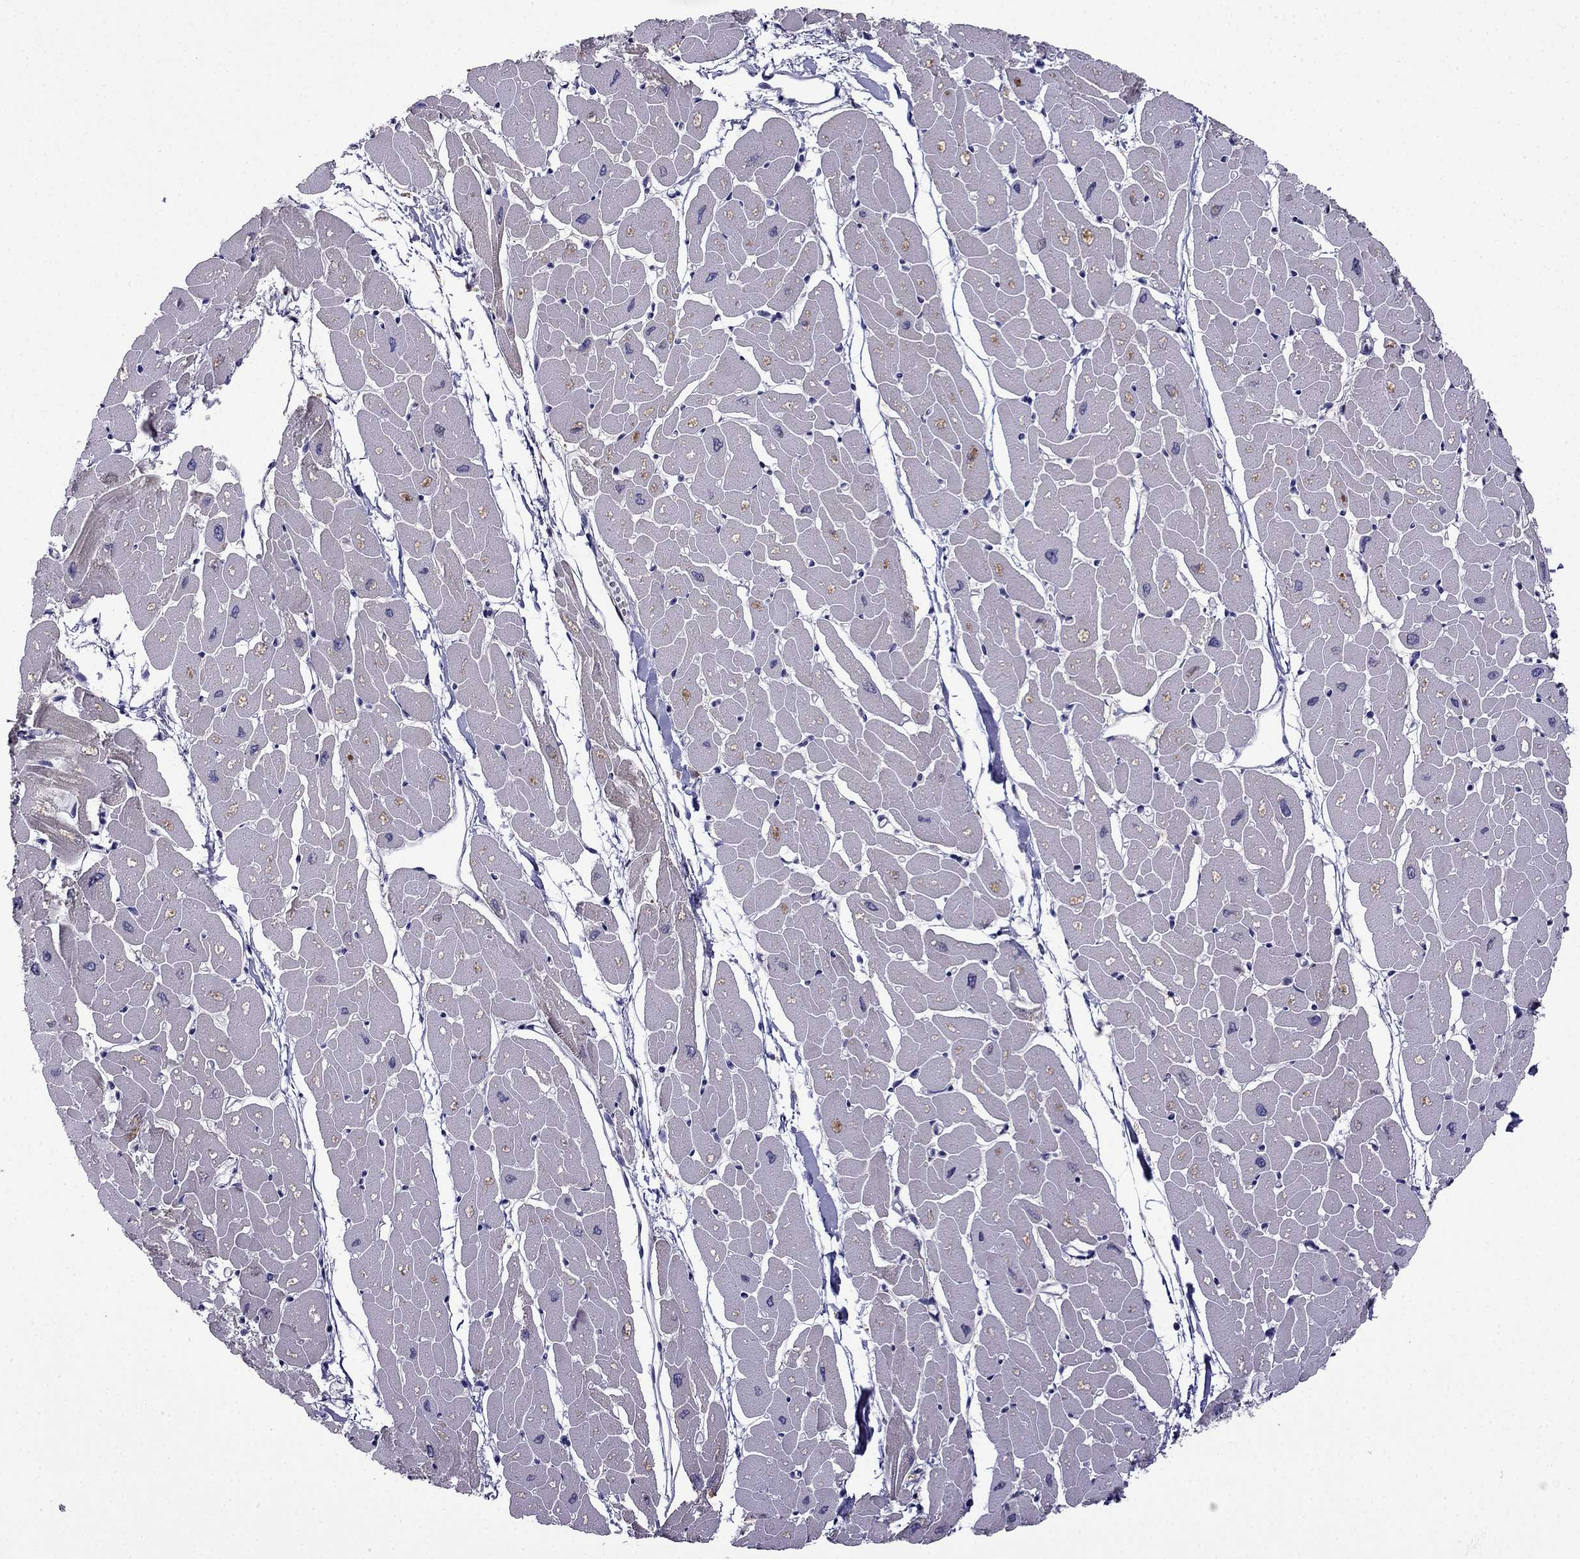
{"staining": {"intensity": "negative", "quantity": "none", "location": "none"}, "tissue": "heart muscle", "cell_type": "Cardiomyocytes", "image_type": "normal", "snomed": [{"axis": "morphology", "description": "Normal tissue, NOS"}, {"axis": "topography", "description": "Heart"}], "caption": "High magnification brightfield microscopy of unremarkable heart muscle stained with DAB (brown) and counterstained with hematoxylin (blue): cardiomyocytes show no significant expression. (IHC, brightfield microscopy, high magnification).", "gene": "PI16", "patient": {"sex": "male", "age": 57}}